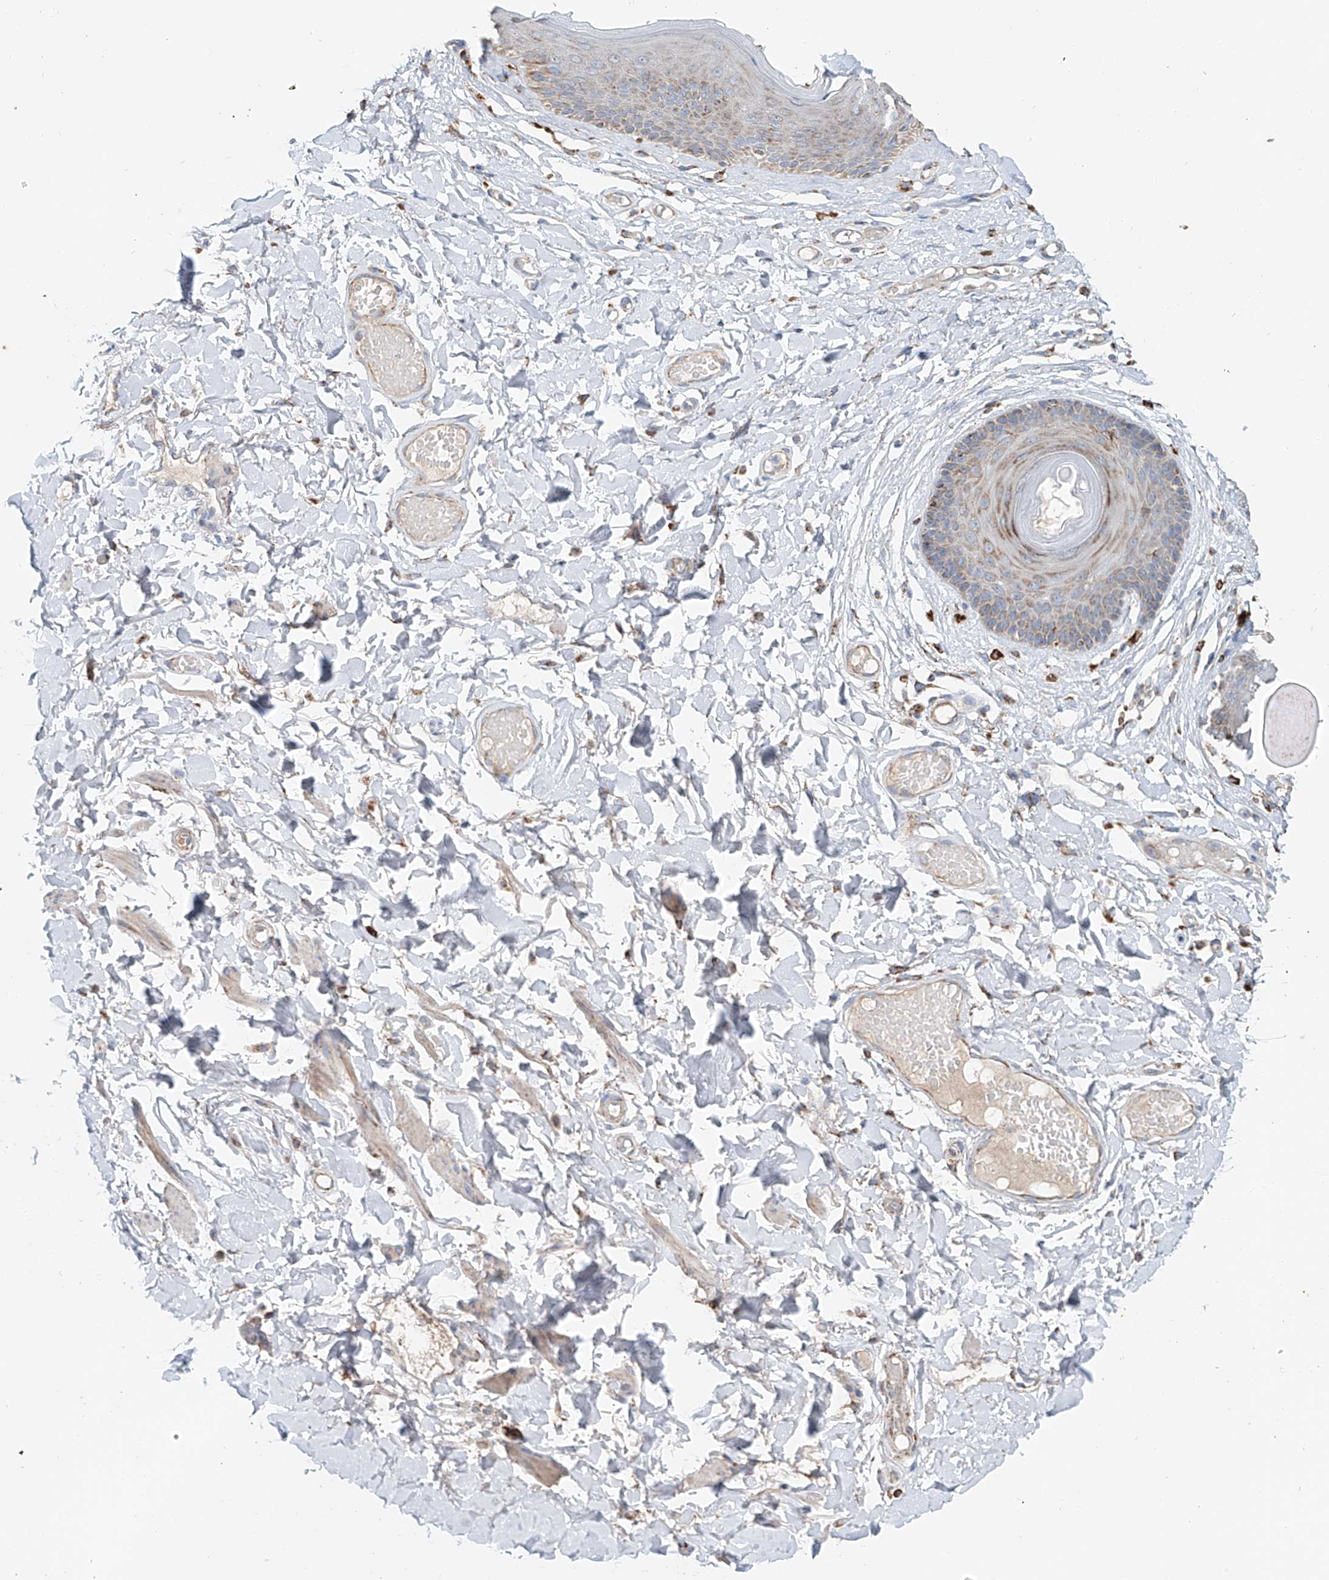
{"staining": {"intensity": "moderate", "quantity": "<25%", "location": "cytoplasmic/membranous"}, "tissue": "skin", "cell_type": "Epidermal cells", "image_type": "normal", "snomed": [{"axis": "morphology", "description": "Normal tissue, NOS"}, {"axis": "topography", "description": "Vulva"}], "caption": "Protein analysis of unremarkable skin shows moderate cytoplasmic/membranous staining in approximately <25% of epidermal cells. The staining is performed using DAB brown chromogen to label protein expression. The nuclei are counter-stained blue using hematoxylin.", "gene": "CARD10", "patient": {"sex": "female", "age": 73}}